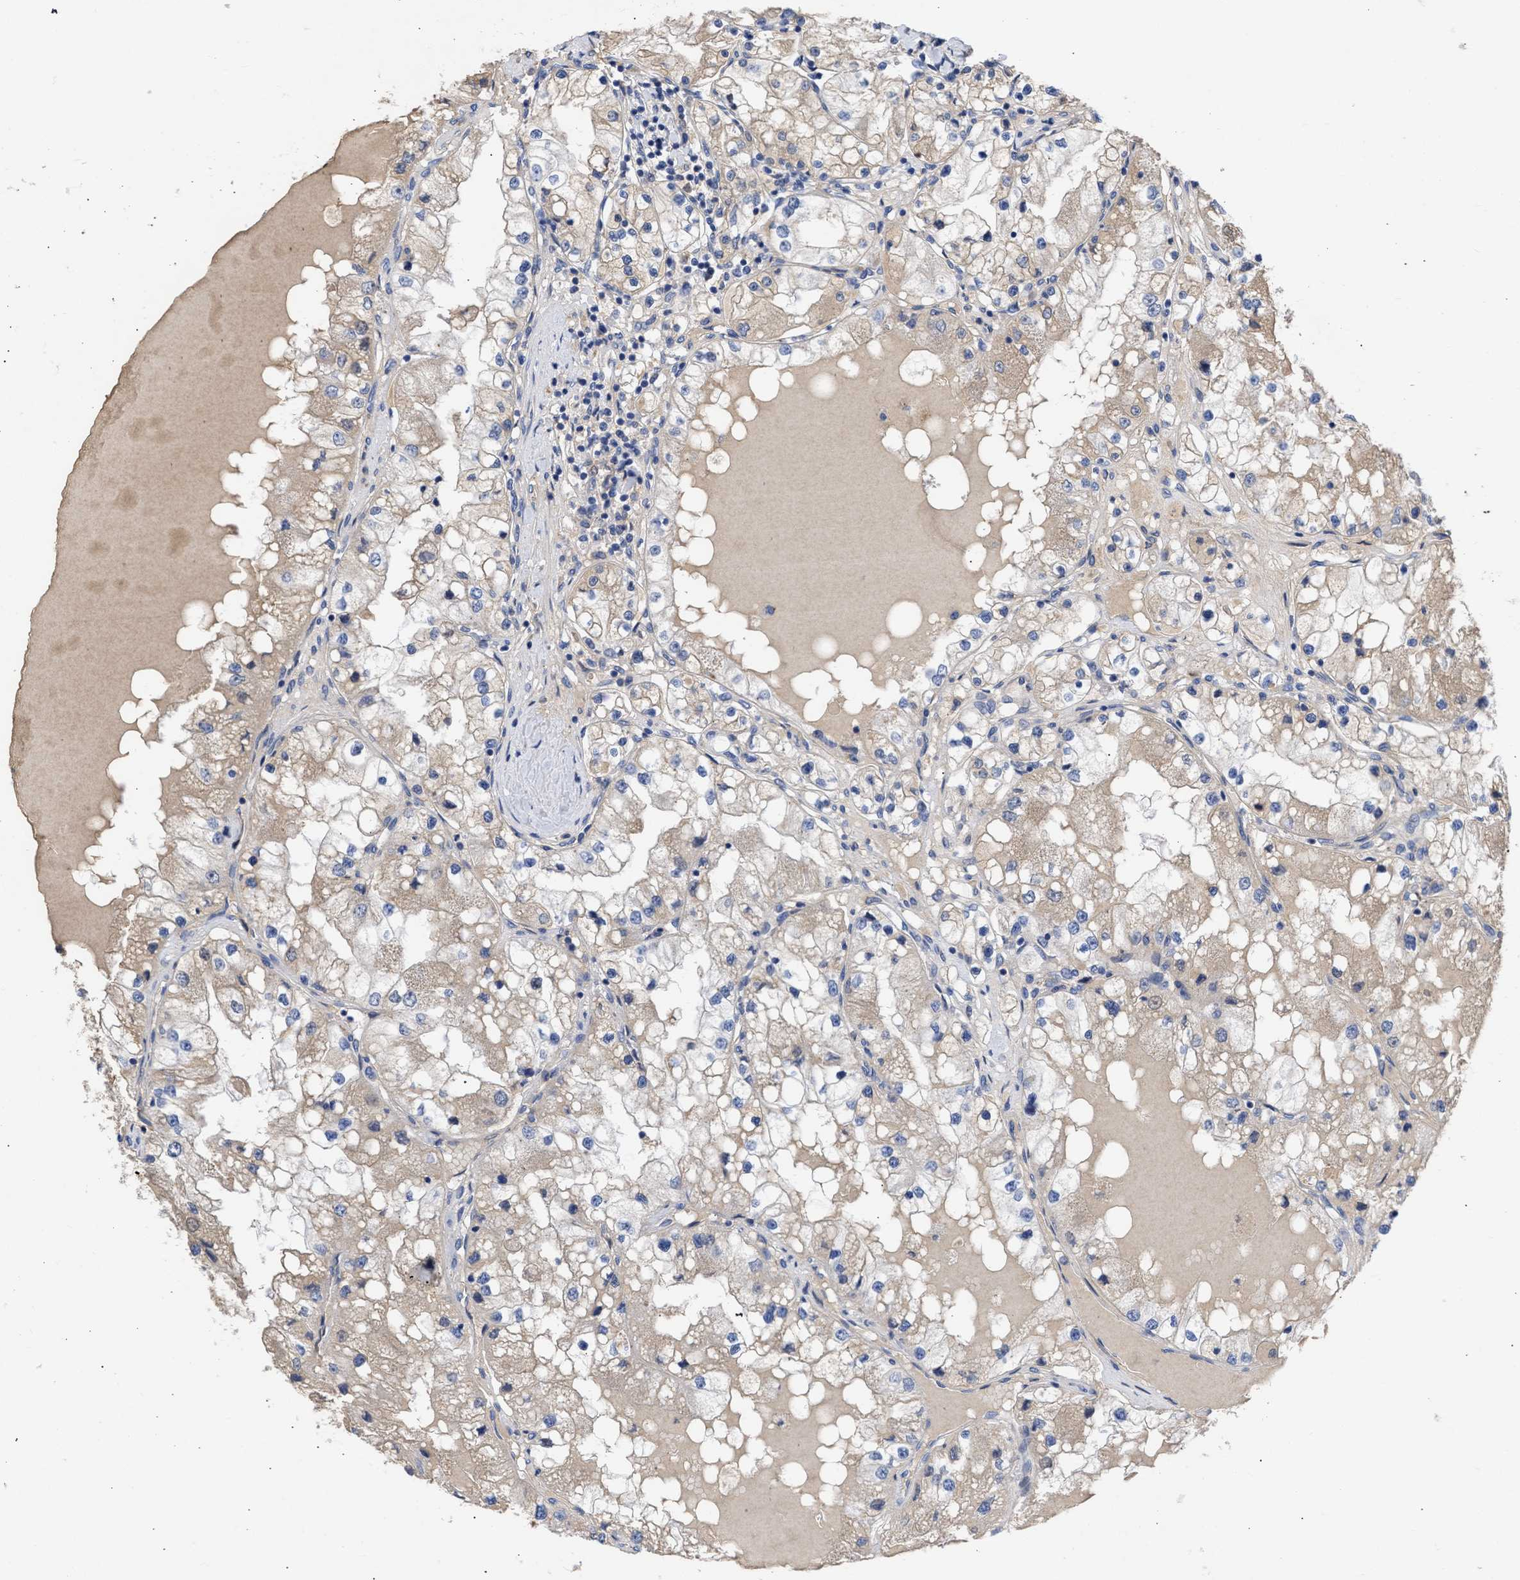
{"staining": {"intensity": "weak", "quantity": "<25%", "location": "cytoplasmic/membranous"}, "tissue": "renal cancer", "cell_type": "Tumor cells", "image_type": "cancer", "snomed": [{"axis": "morphology", "description": "Adenocarcinoma, NOS"}, {"axis": "topography", "description": "Kidney"}], "caption": "A micrograph of renal adenocarcinoma stained for a protein reveals no brown staining in tumor cells.", "gene": "ARHGEF4", "patient": {"sex": "male", "age": 68}}